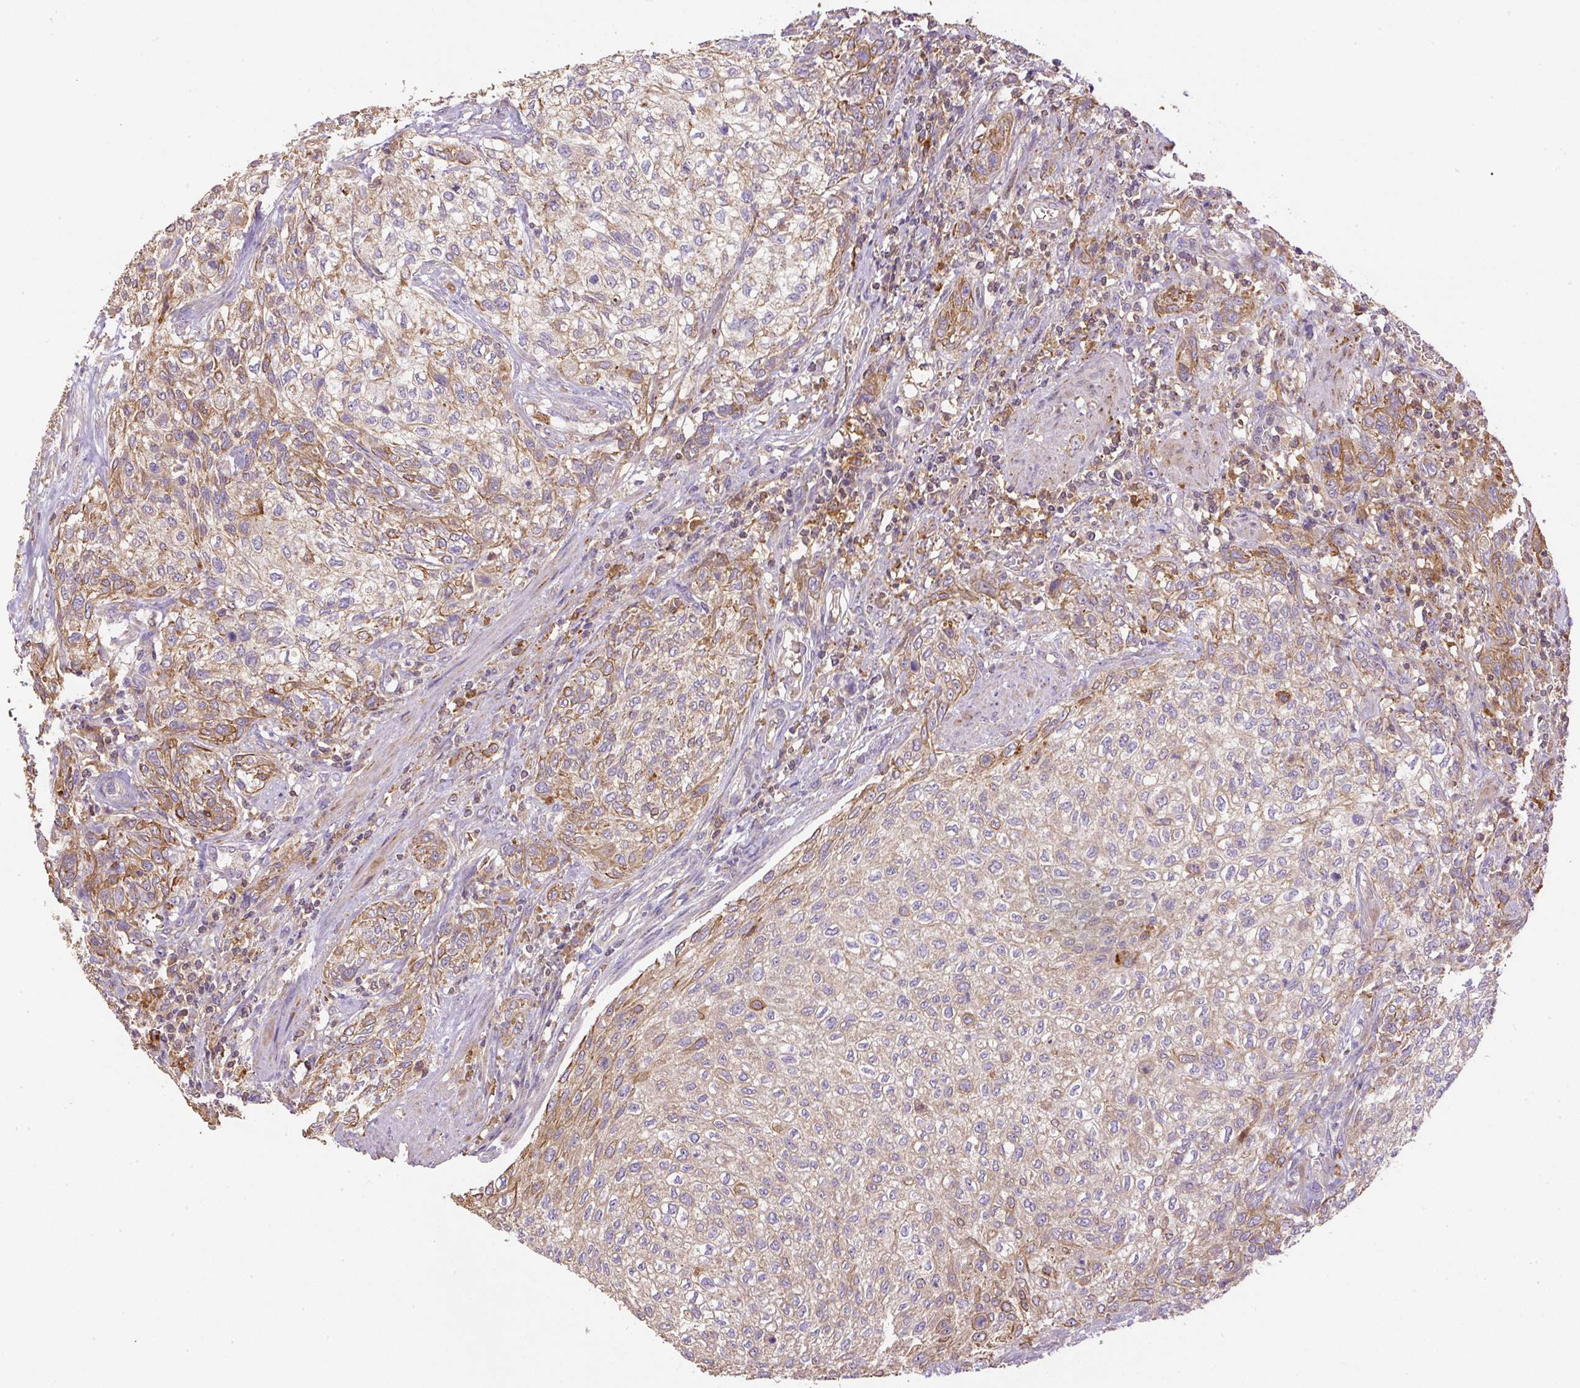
{"staining": {"intensity": "moderate", "quantity": "<25%", "location": "cytoplasmic/membranous"}, "tissue": "urothelial cancer", "cell_type": "Tumor cells", "image_type": "cancer", "snomed": [{"axis": "morphology", "description": "Urothelial carcinoma, High grade"}, {"axis": "topography", "description": "Urinary bladder"}], "caption": "High-magnification brightfield microscopy of urothelial carcinoma (high-grade) stained with DAB (3,3'-diaminobenzidine) (brown) and counterstained with hematoxylin (blue). tumor cells exhibit moderate cytoplasmic/membranous expression is seen in about<25% of cells.", "gene": "DAPK1", "patient": {"sex": "male", "age": 35}}